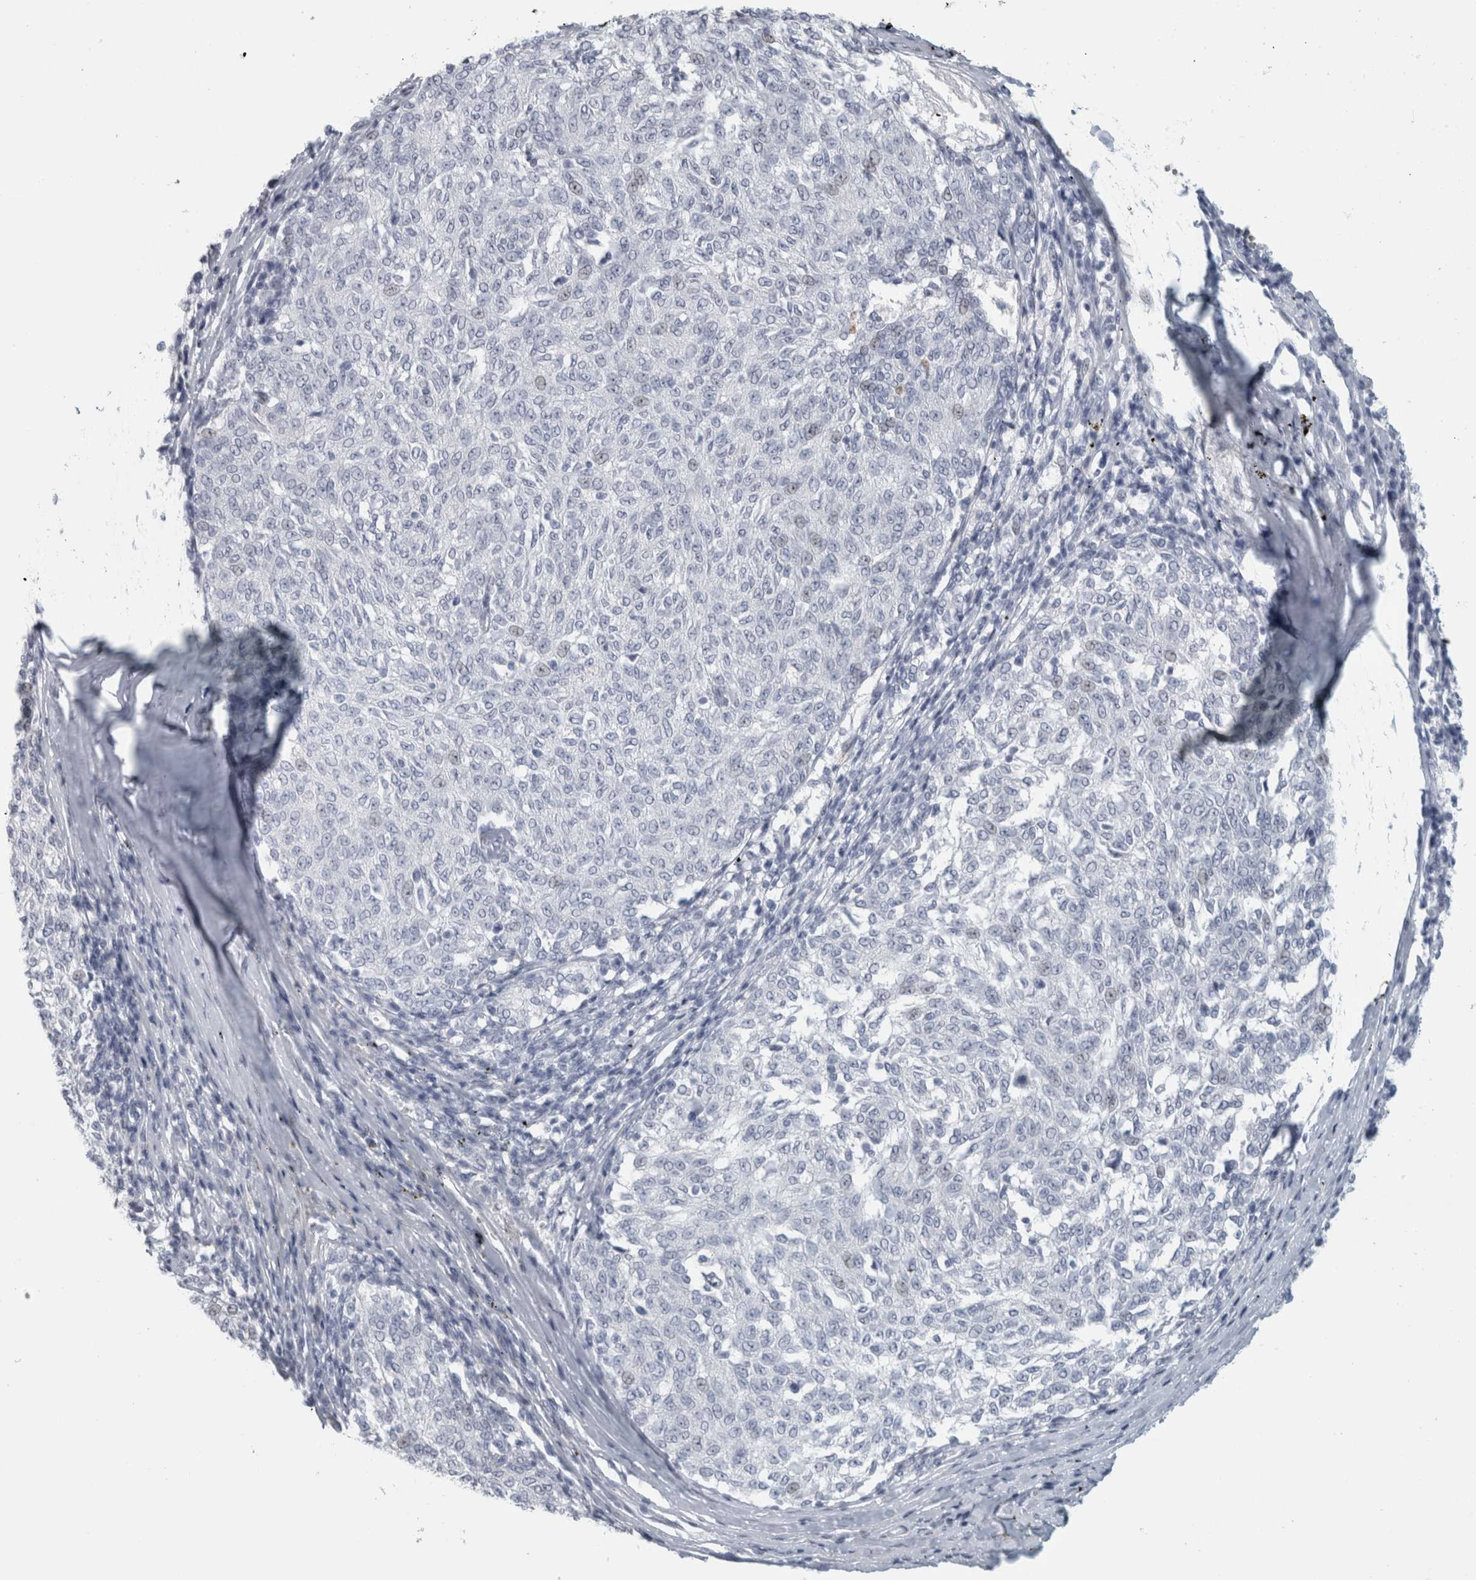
{"staining": {"intensity": "negative", "quantity": "none", "location": "none"}, "tissue": "melanoma", "cell_type": "Tumor cells", "image_type": "cancer", "snomed": [{"axis": "morphology", "description": "Malignant melanoma, NOS"}, {"axis": "topography", "description": "Skin"}], "caption": "Tumor cells are negative for brown protein staining in melanoma. Nuclei are stained in blue.", "gene": "CPE", "patient": {"sex": "female", "age": 72}}